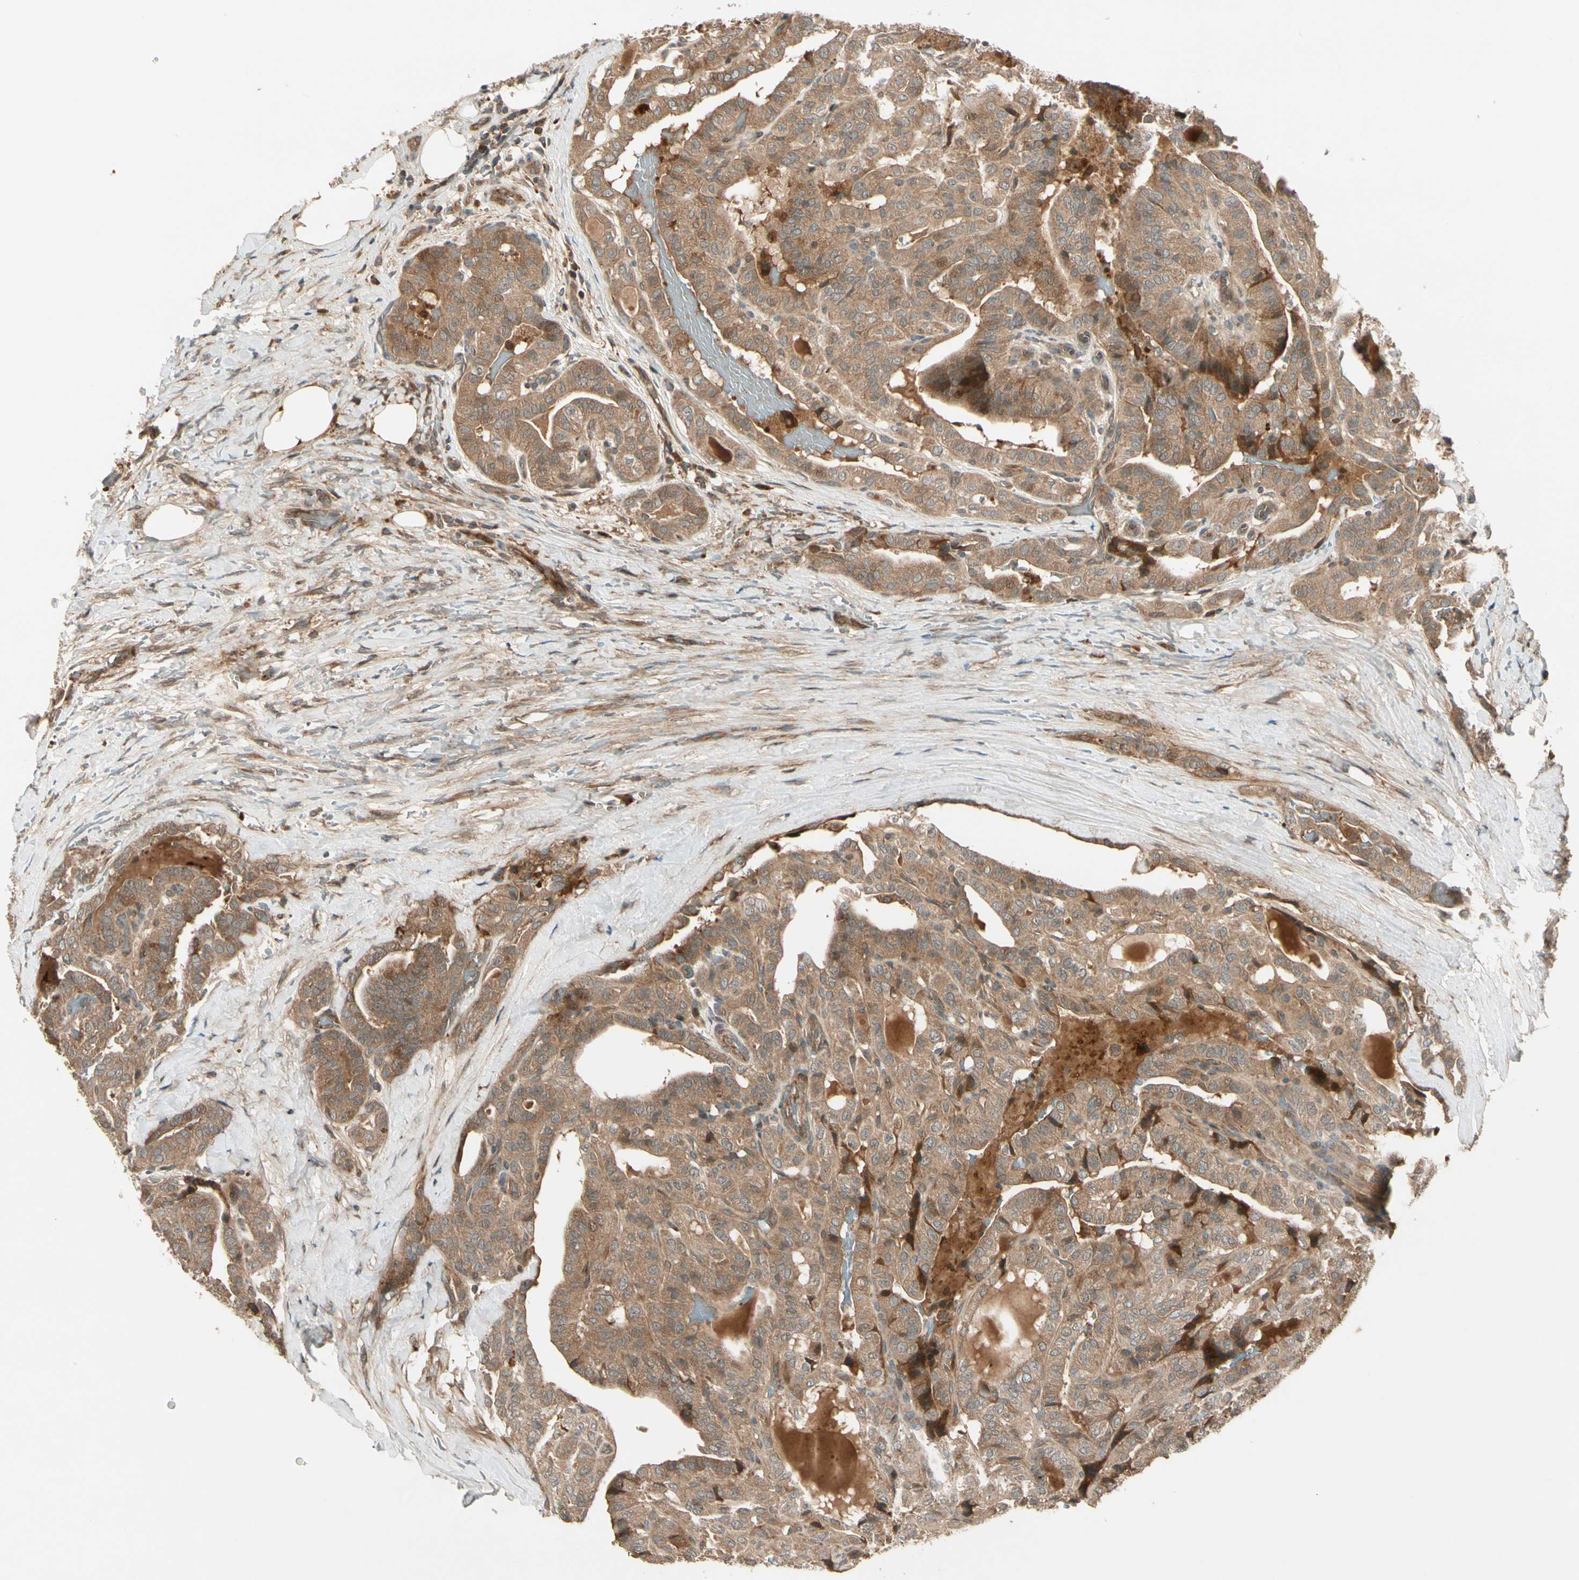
{"staining": {"intensity": "moderate", "quantity": ">75%", "location": "cytoplasmic/membranous"}, "tissue": "thyroid cancer", "cell_type": "Tumor cells", "image_type": "cancer", "snomed": [{"axis": "morphology", "description": "Papillary adenocarcinoma, NOS"}, {"axis": "topography", "description": "Thyroid gland"}], "caption": "Immunohistochemical staining of human thyroid cancer shows medium levels of moderate cytoplasmic/membranous expression in about >75% of tumor cells.", "gene": "ACVR1C", "patient": {"sex": "male", "age": 77}}